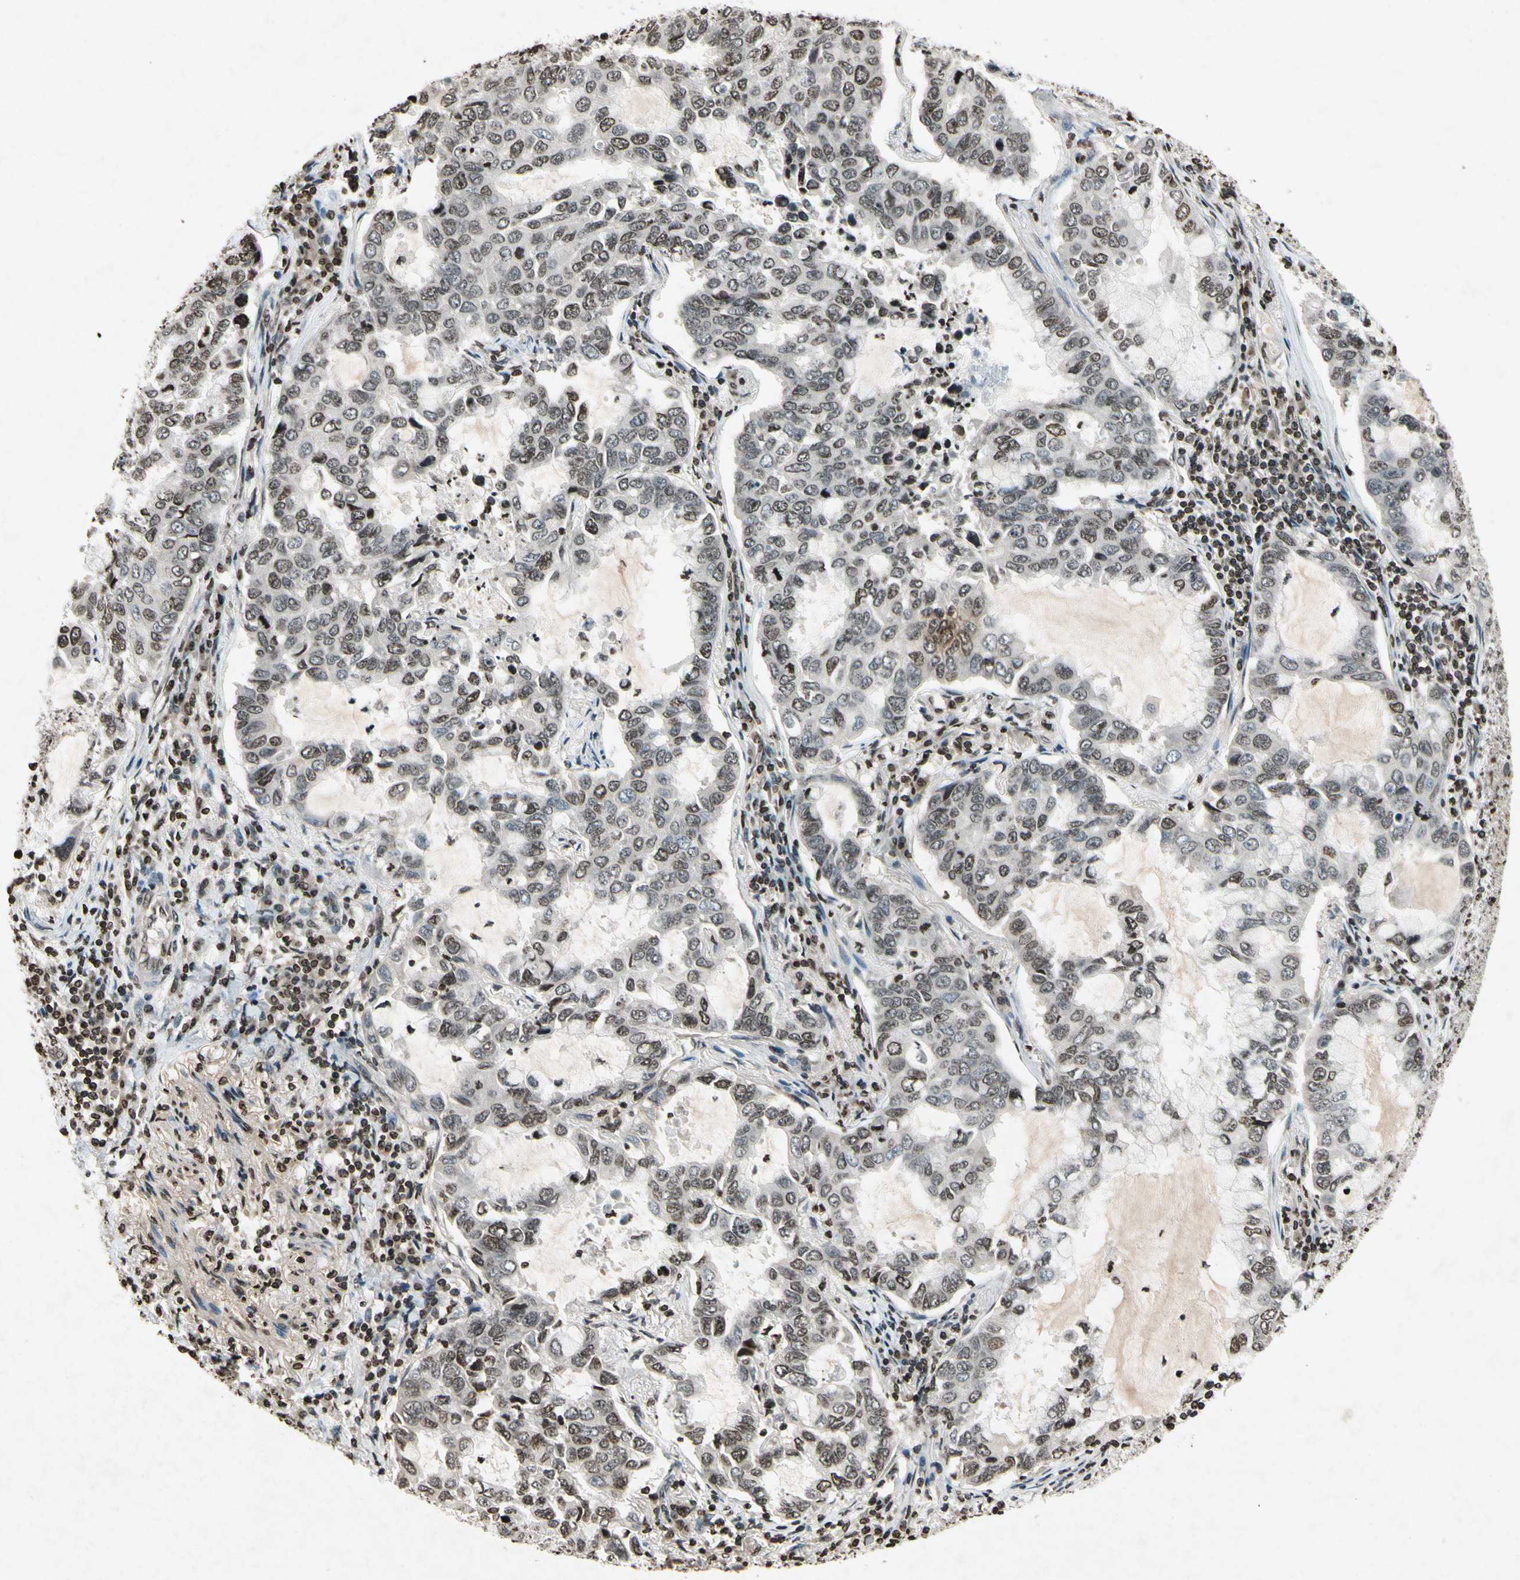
{"staining": {"intensity": "weak", "quantity": "25%-75%", "location": "nuclear"}, "tissue": "lung cancer", "cell_type": "Tumor cells", "image_type": "cancer", "snomed": [{"axis": "morphology", "description": "Adenocarcinoma, NOS"}, {"axis": "topography", "description": "Lung"}], "caption": "Immunohistochemistry of lung adenocarcinoma shows low levels of weak nuclear expression in about 25%-75% of tumor cells. Immunohistochemistry stains the protein of interest in brown and the nuclei are stained blue.", "gene": "HOXB3", "patient": {"sex": "male", "age": 64}}